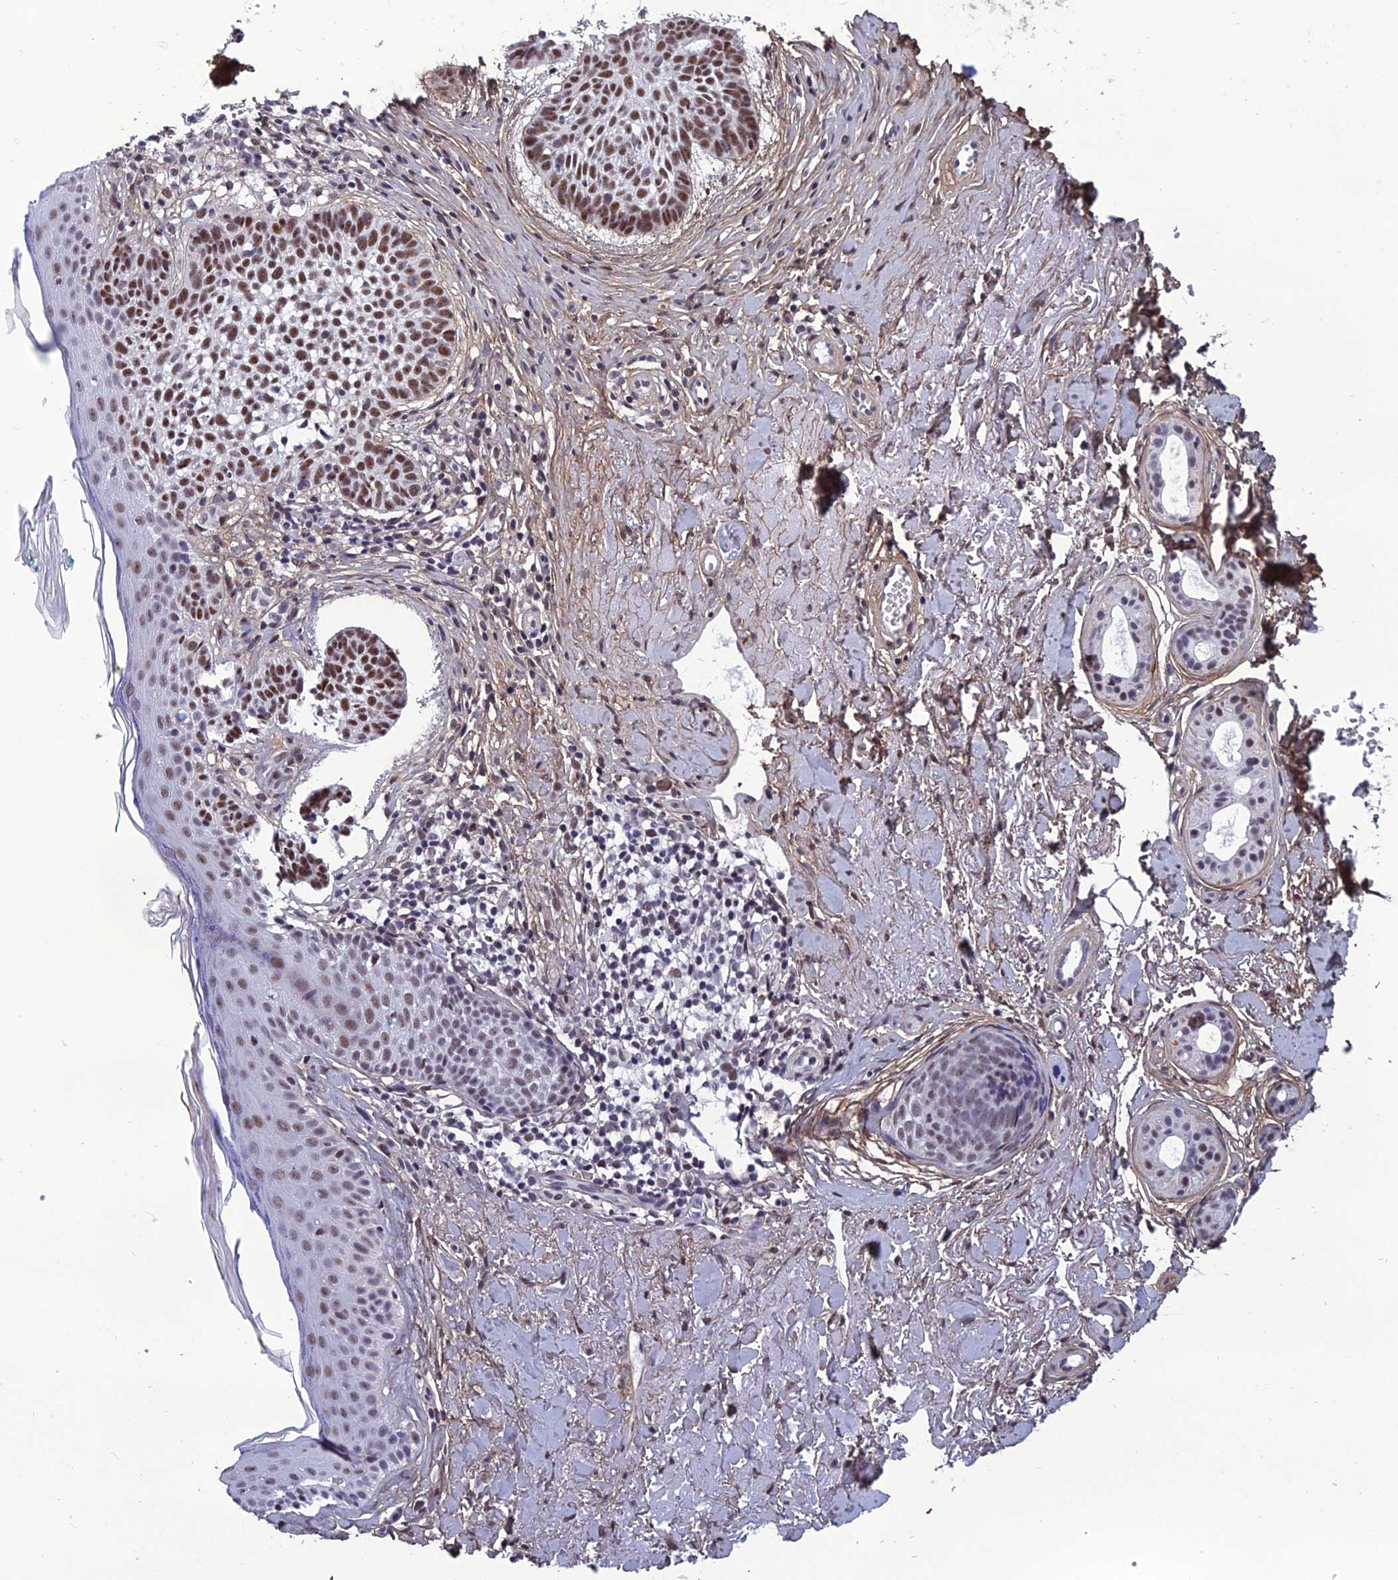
{"staining": {"intensity": "moderate", "quantity": ">75%", "location": "nuclear"}, "tissue": "skin cancer", "cell_type": "Tumor cells", "image_type": "cancer", "snomed": [{"axis": "morphology", "description": "Basal cell carcinoma"}, {"axis": "topography", "description": "Skin"}], "caption": "Human skin cancer stained with a brown dye shows moderate nuclear positive staining in about >75% of tumor cells.", "gene": "RSRC1", "patient": {"sex": "male", "age": 71}}